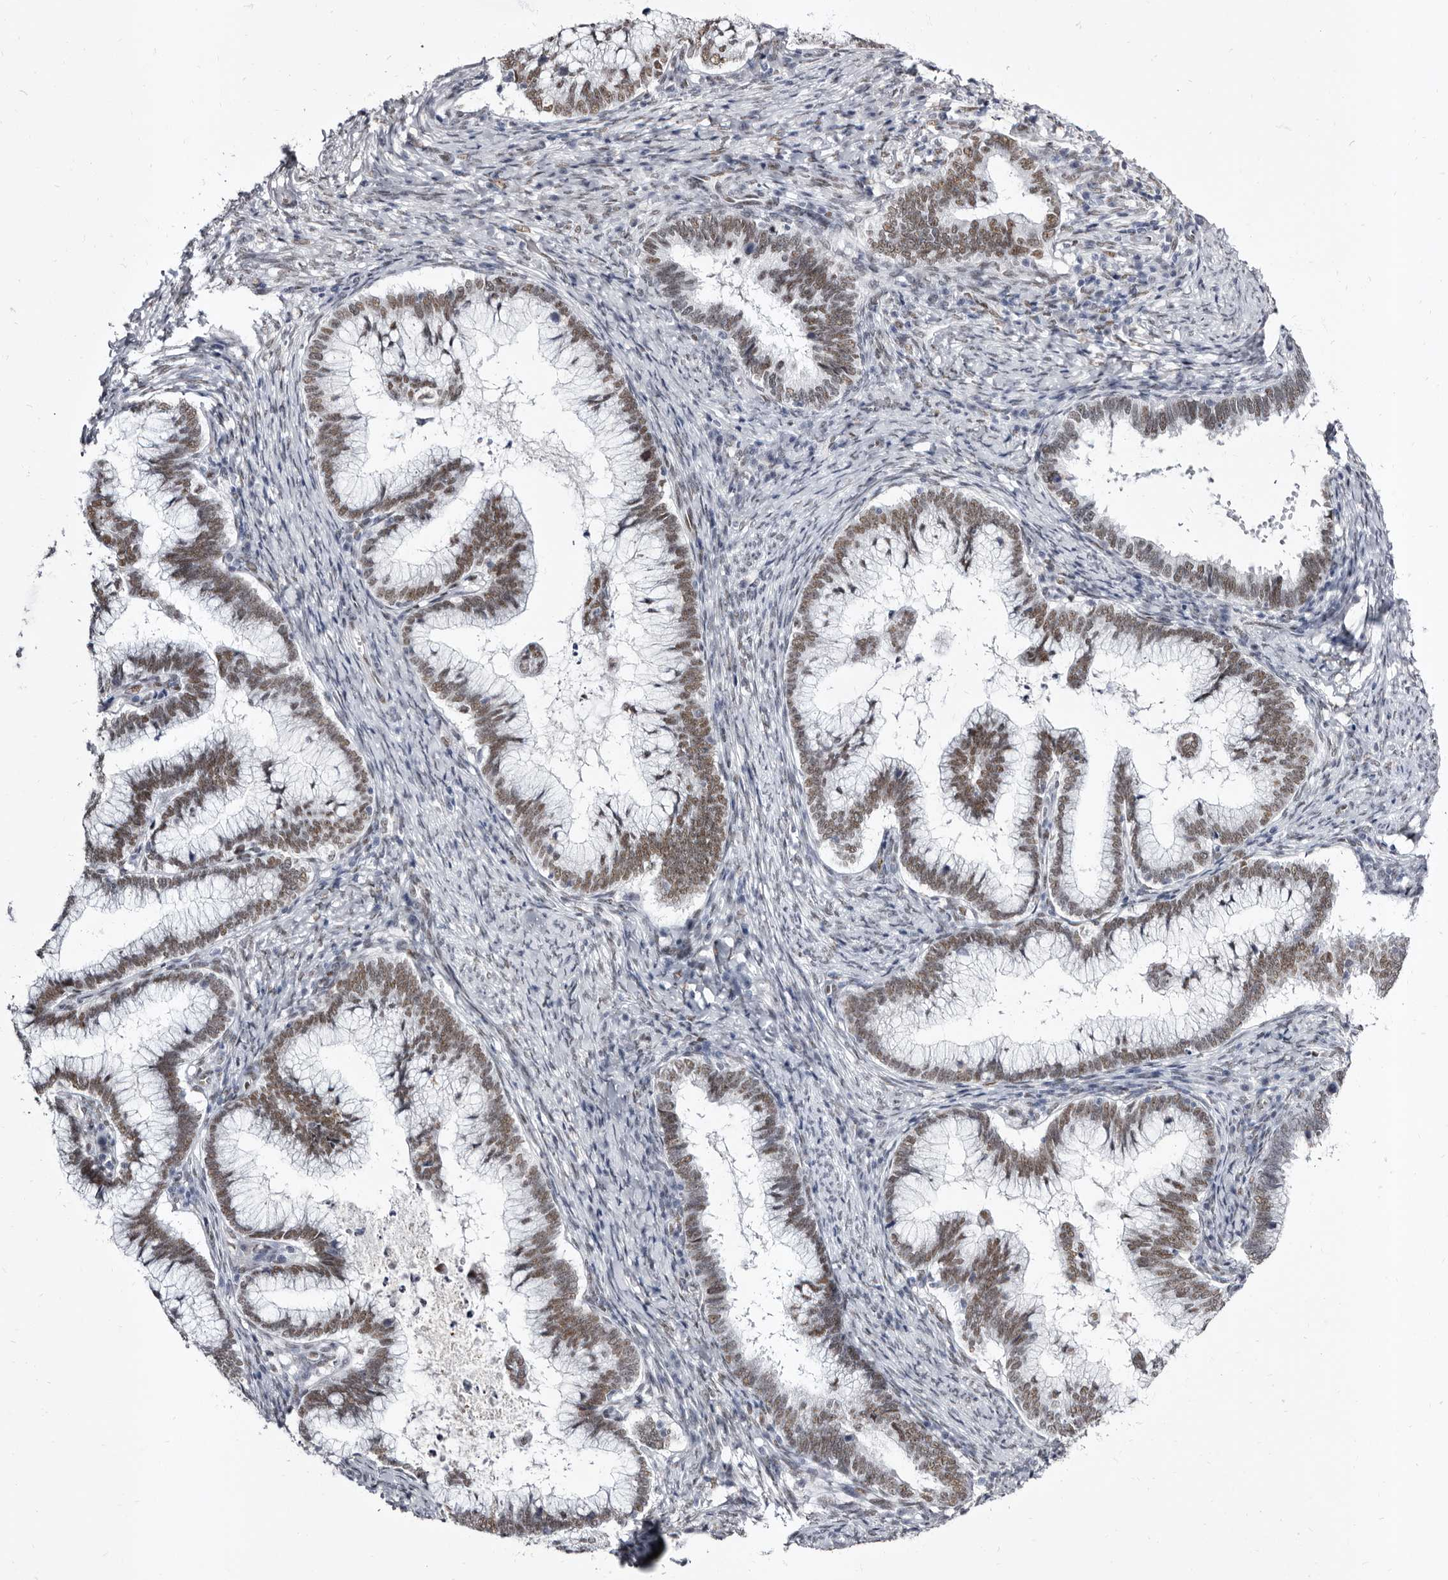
{"staining": {"intensity": "weak", "quantity": ">75%", "location": "nuclear"}, "tissue": "cervical cancer", "cell_type": "Tumor cells", "image_type": "cancer", "snomed": [{"axis": "morphology", "description": "Adenocarcinoma, NOS"}, {"axis": "topography", "description": "Cervix"}], "caption": "A brown stain labels weak nuclear staining of a protein in cervical cancer (adenocarcinoma) tumor cells. The protein is shown in brown color, while the nuclei are stained blue.", "gene": "ZNF326", "patient": {"sex": "female", "age": 36}}